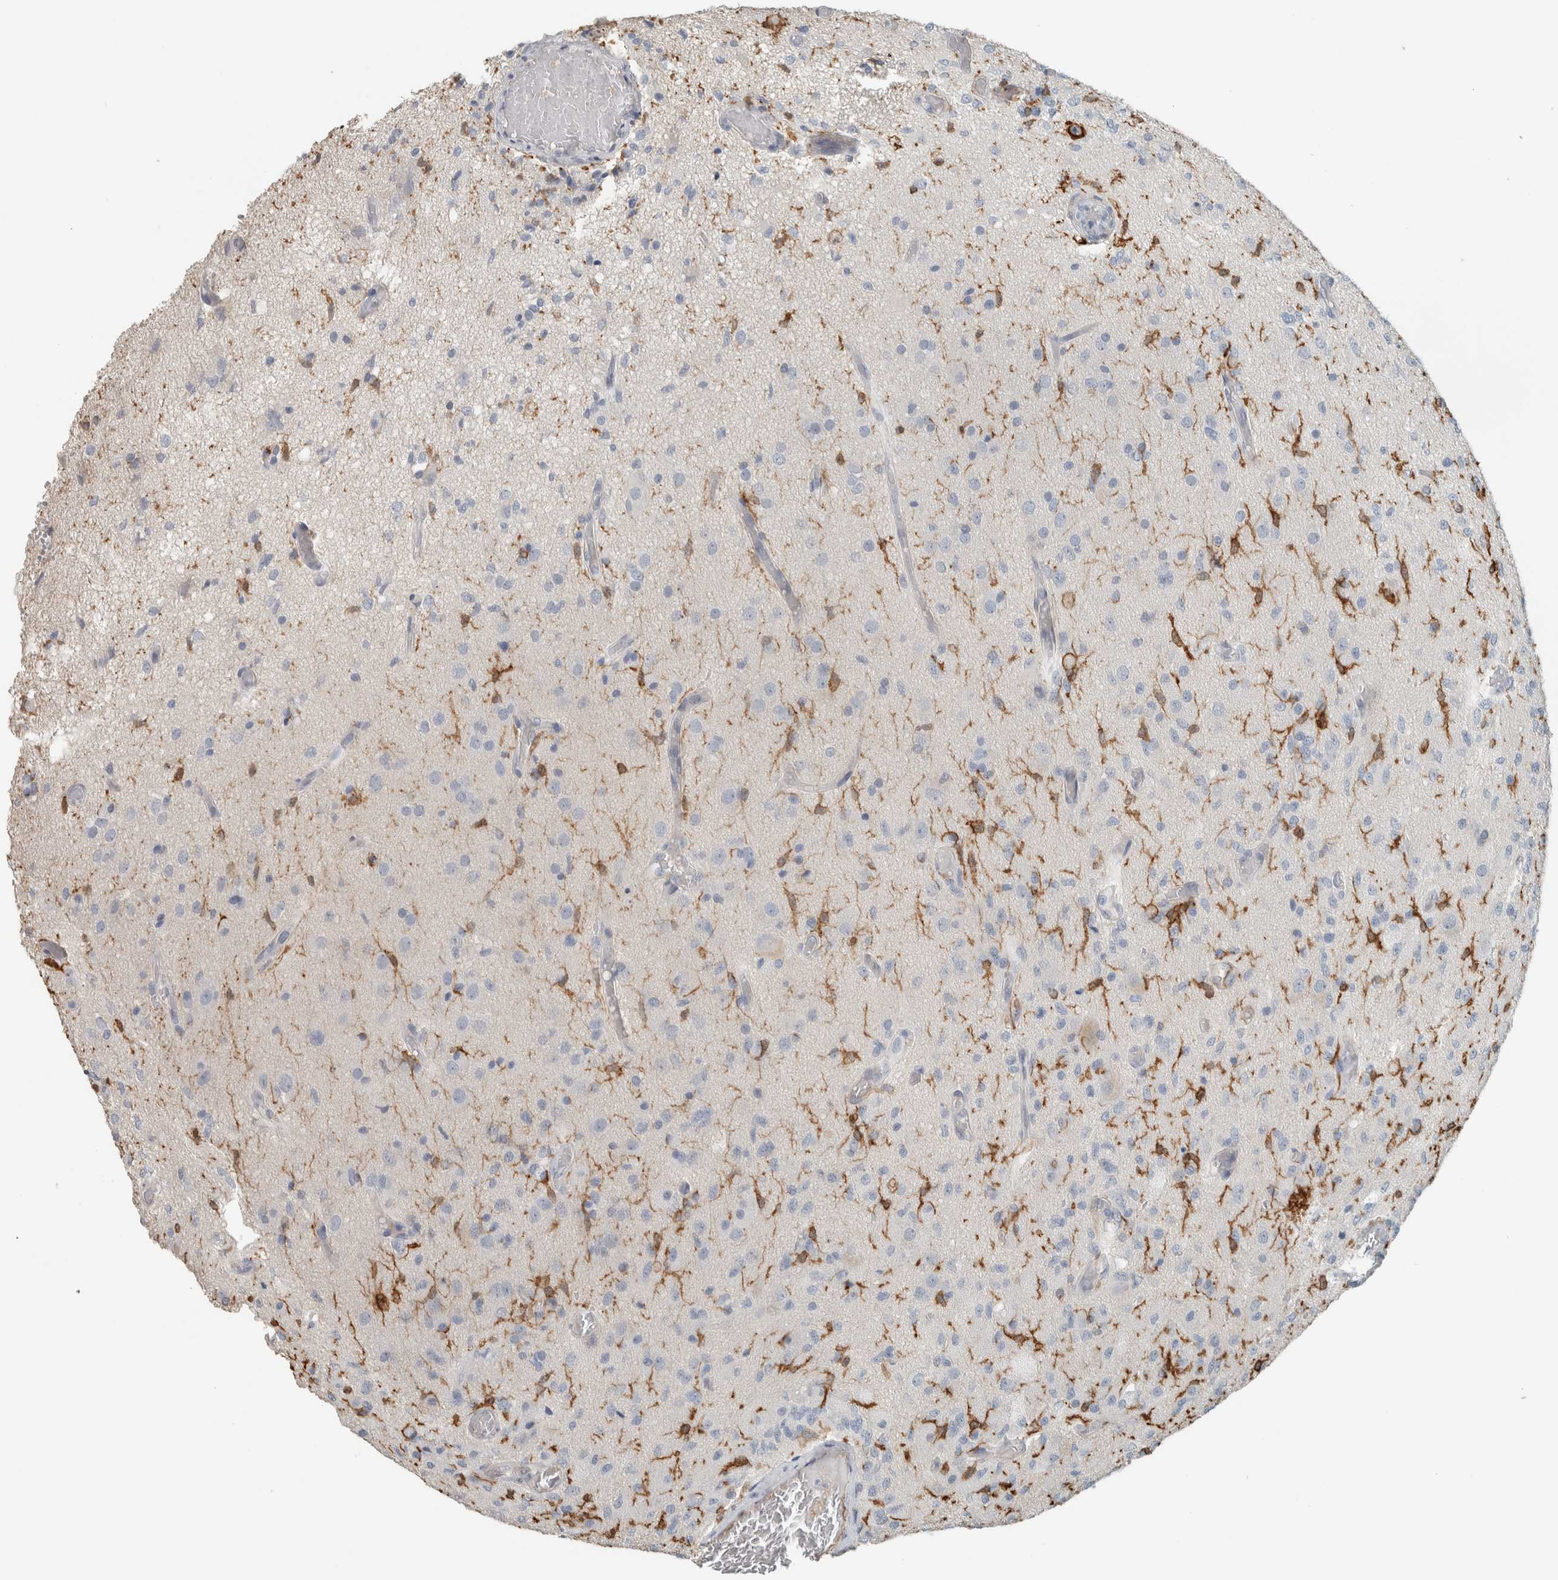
{"staining": {"intensity": "negative", "quantity": "none", "location": "none"}, "tissue": "glioma", "cell_type": "Tumor cells", "image_type": "cancer", "snomed": [{"axis": "morphology", "description": "Normal tissue, NOS"}, {"axis": "morphology", "description": "Glioma, malignant, High grade"}, {"axis": "topography", "description": "Cerebral cortex"}], "caption": "Malignant high-grade glioma was stained to show a protein in brown. There is no significant positivity in tumor cells.", "gene": "SCIN", "patient": {"sex": "male", "age": 77}}